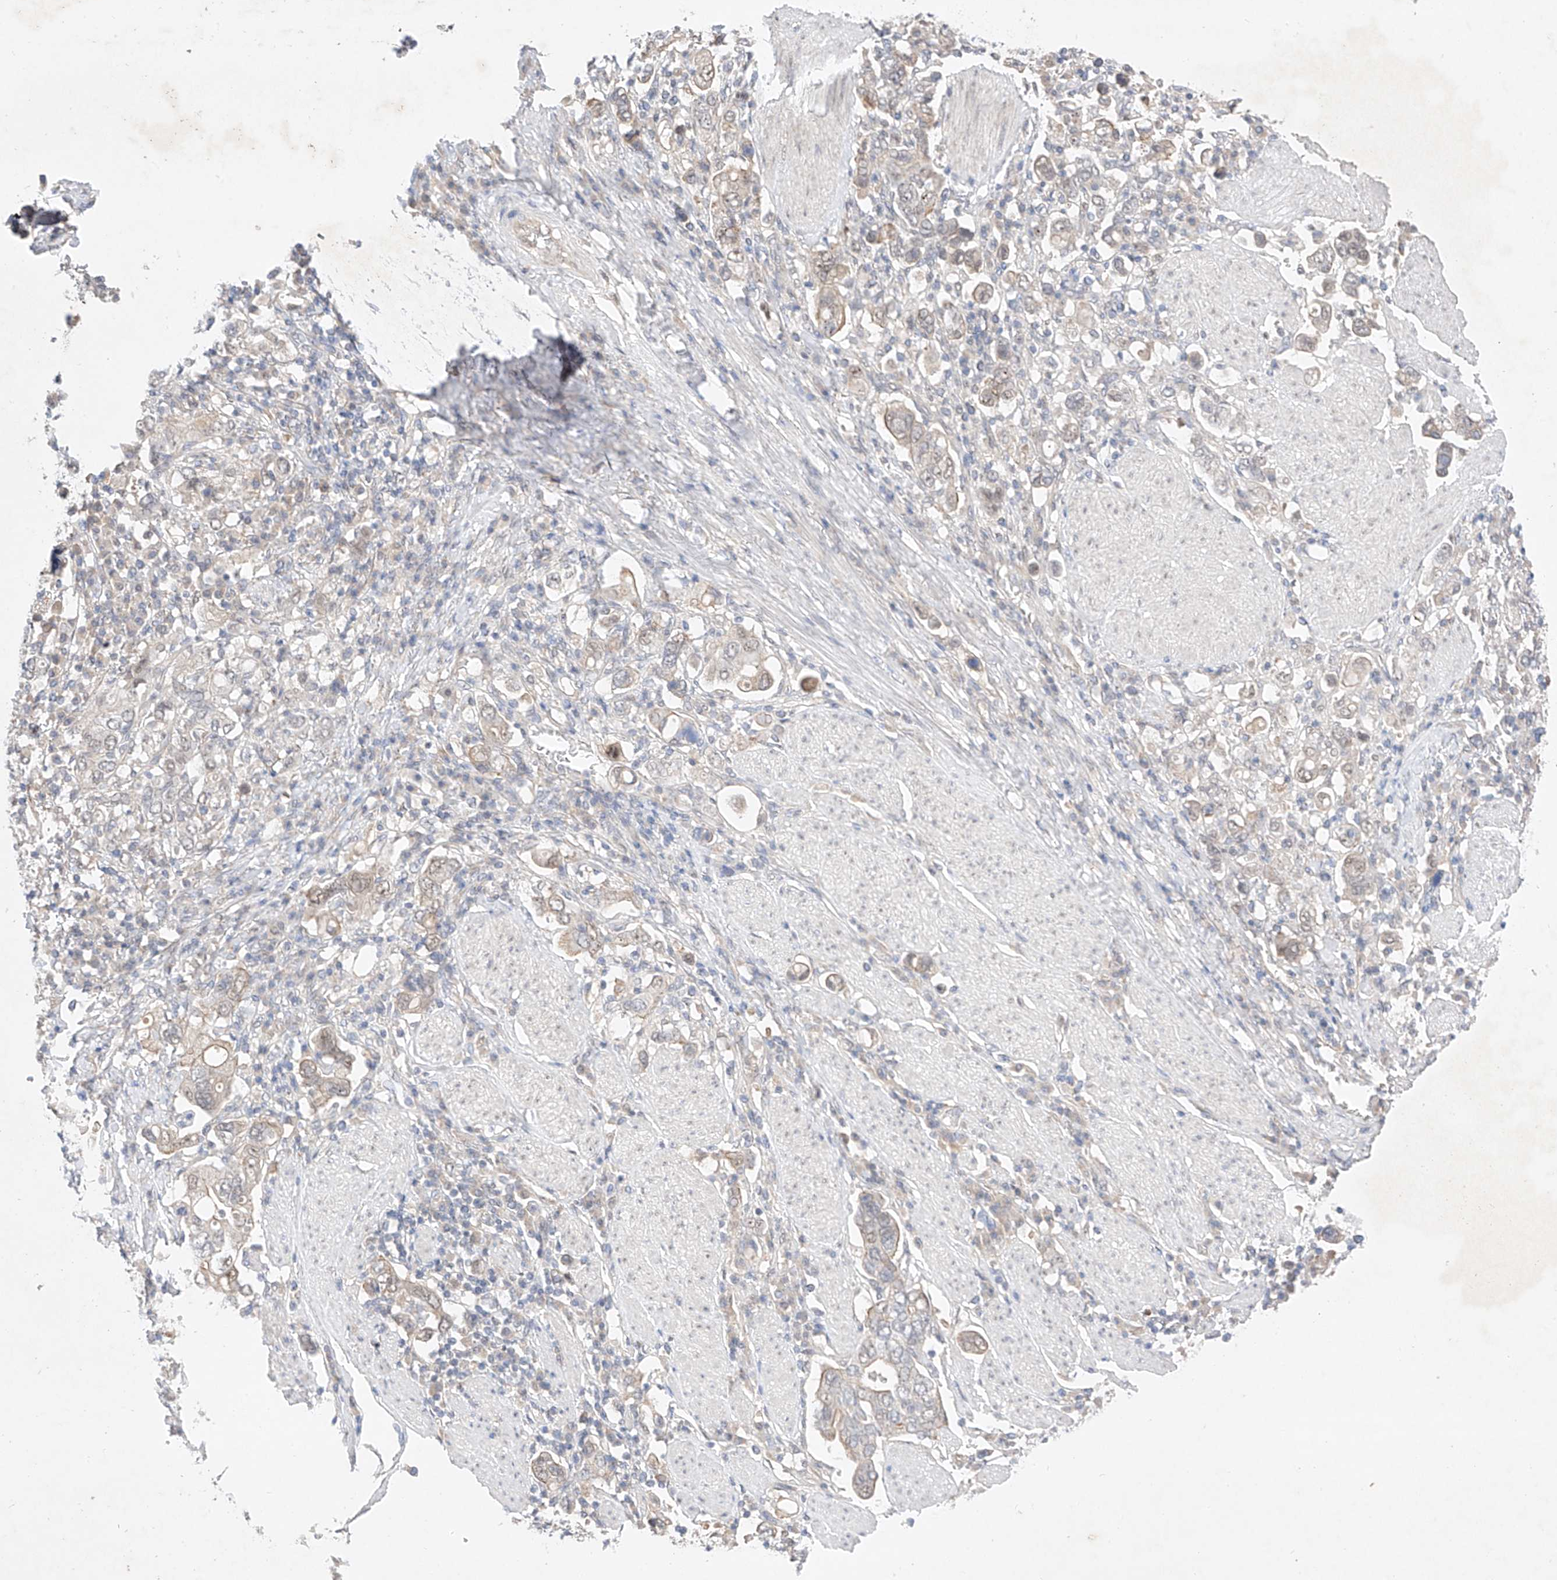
{"staining": {"intensity": "weak", "quantity": "<25%", "location": "cytoplasmic/membranous"}, "tissue": "stomach cancer", "cell_type": "Tumor cells", "image_type": "cancer", "snomed": [{"axis": "morphology", "description": "Adenocarcinoma, NOS"}, {"axis": "topography", "description": "Stomach, upper"}], "caption": "Immunohistochemical staining of human stomach adenocarcinoma reveals no significant expression in tumor cells.", "gene": "IL22RA2", "patient": {"sex": "male", "age": 62}}